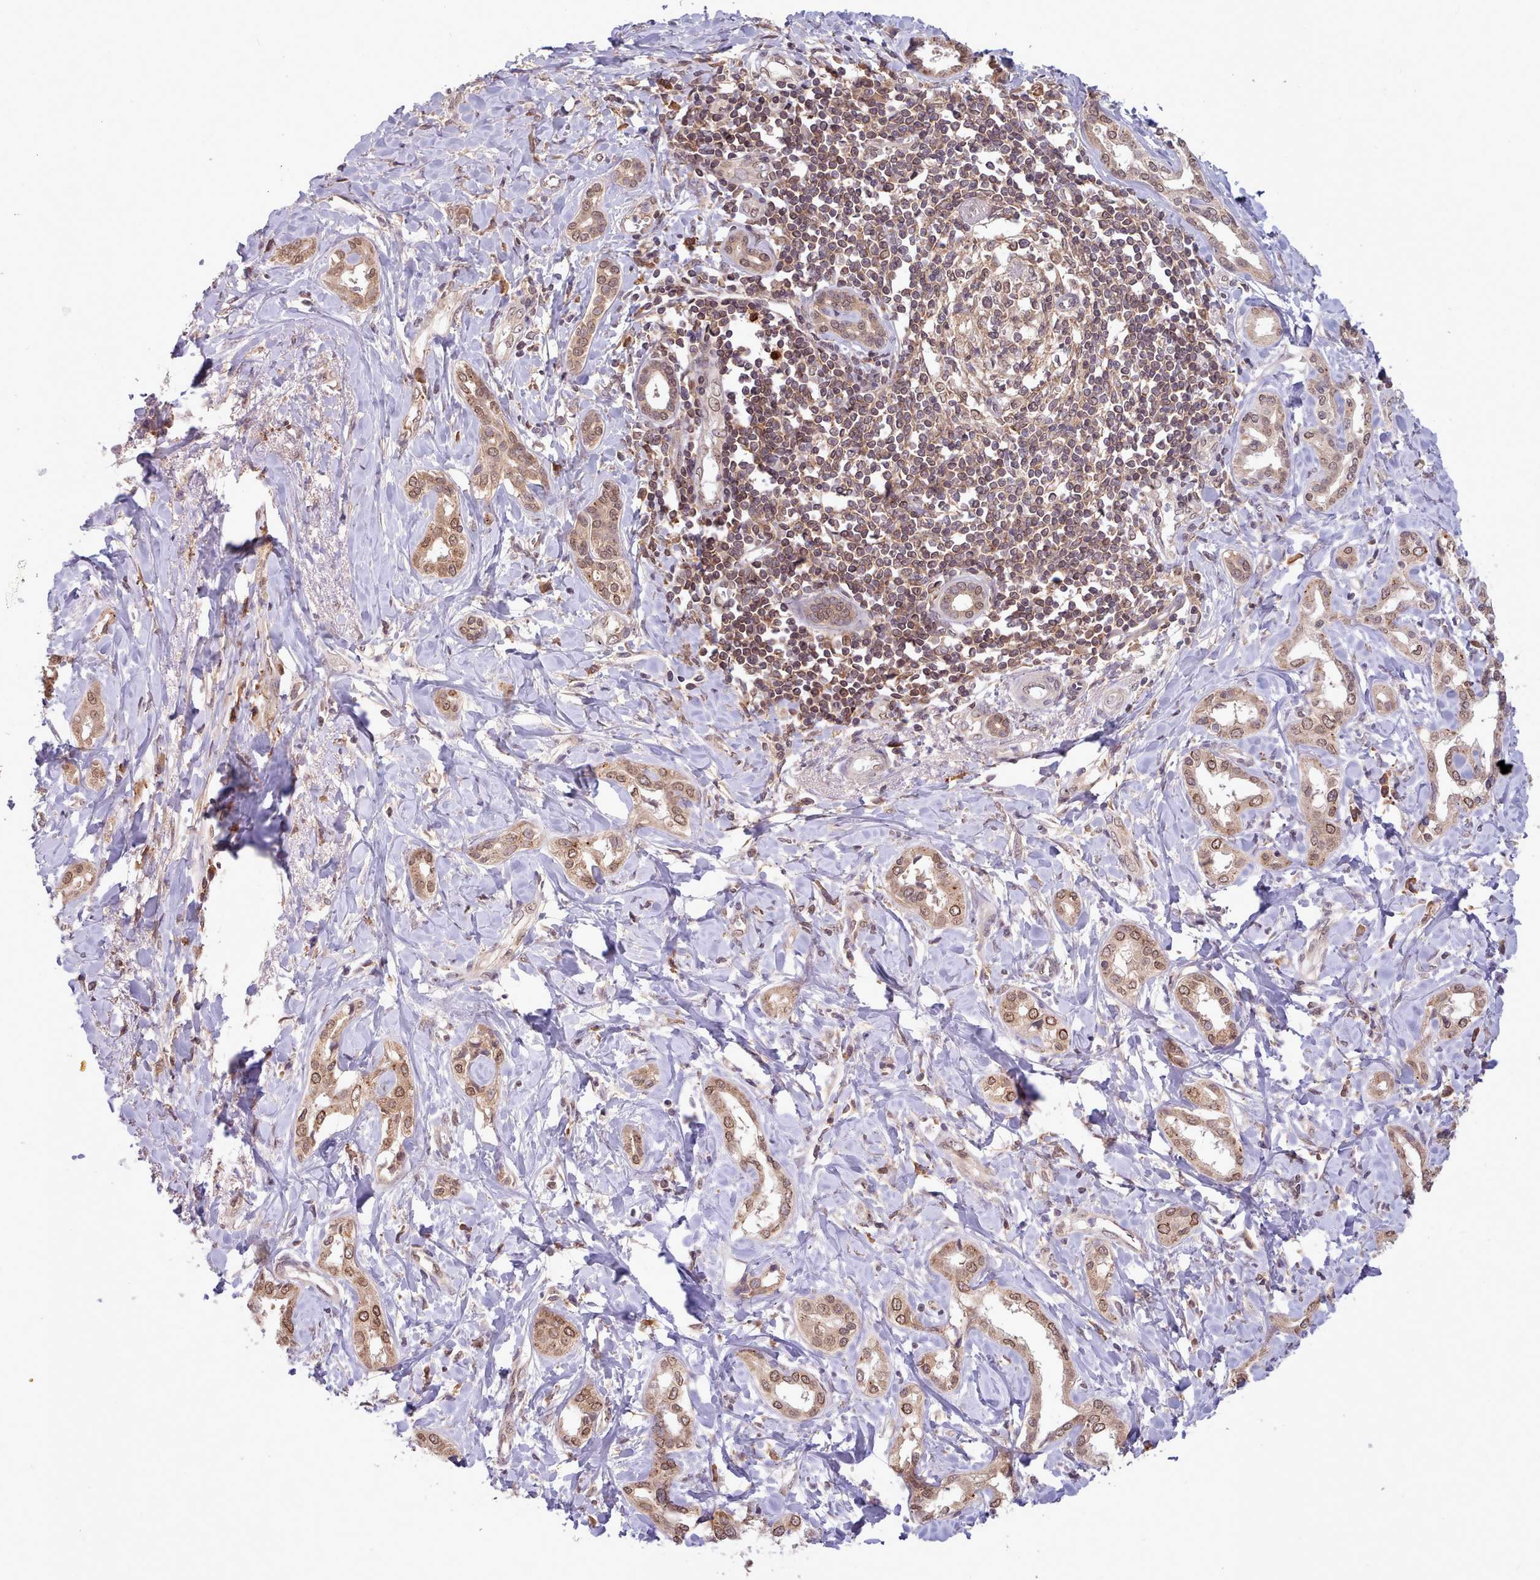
{"staining": {"intensity": "moderate", "quantity": ">75%", "location": "cytoplasmic/membranous,nuclear"}, "tissue": "liver cancer", "cell_type": "Tumor cells", "image_type": "cancer", "snomed": [{"axis": "morphology", "description": "Cholangiocarcinoma"}, {"axis": "topography", "description": "Liver"}], "caption": "There is medium levels of moderate cytoplasmic/membranous and nuclear expression in tumor cells of liver cholangiocarcinoma, as demonstrated by immunohistochemical staining (brown color).", "gene": "PIP4P1", "patient": {"sex": "female", "age": 77}}